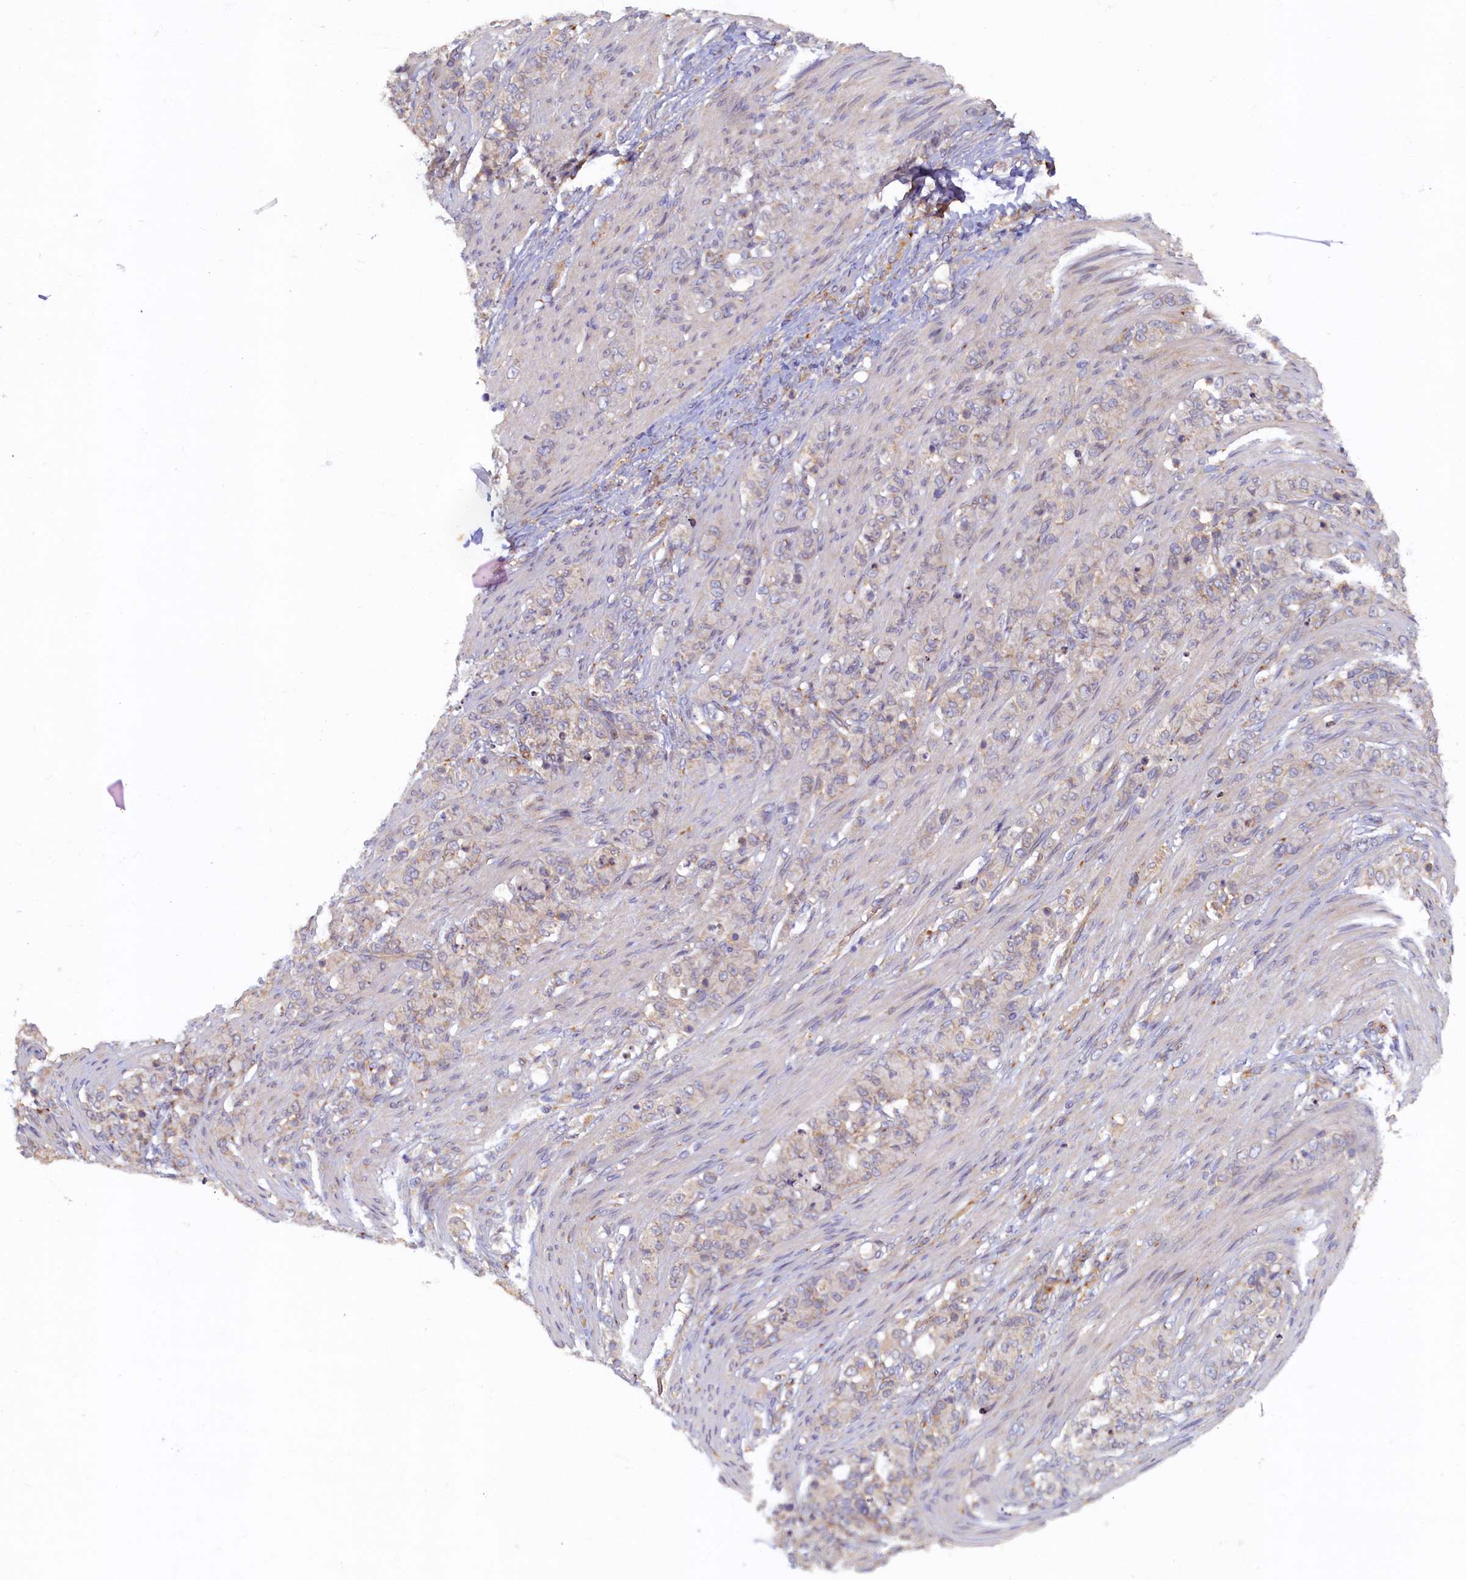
{"staining": {"intensity": "negative", "quantity": "none", "location": "none"}, "tissue": "stomach cancer", "cell_type": "Tumor cells", "image_type": "cancer", "snomed": [{"axis": "morphology", "description": "Adenocarcinoma, NOS"}, {"axis": "topography", "description": "Stomach"}], "caption": "Stomach cancer (adenocarcinoma) was stained to show a protein in brown. There is no significant positivity in tumor cells. (DAB immunohistochemistry, high magnification).", "gene": "STX12", "patient": {"sex": "female", "age": 79}}